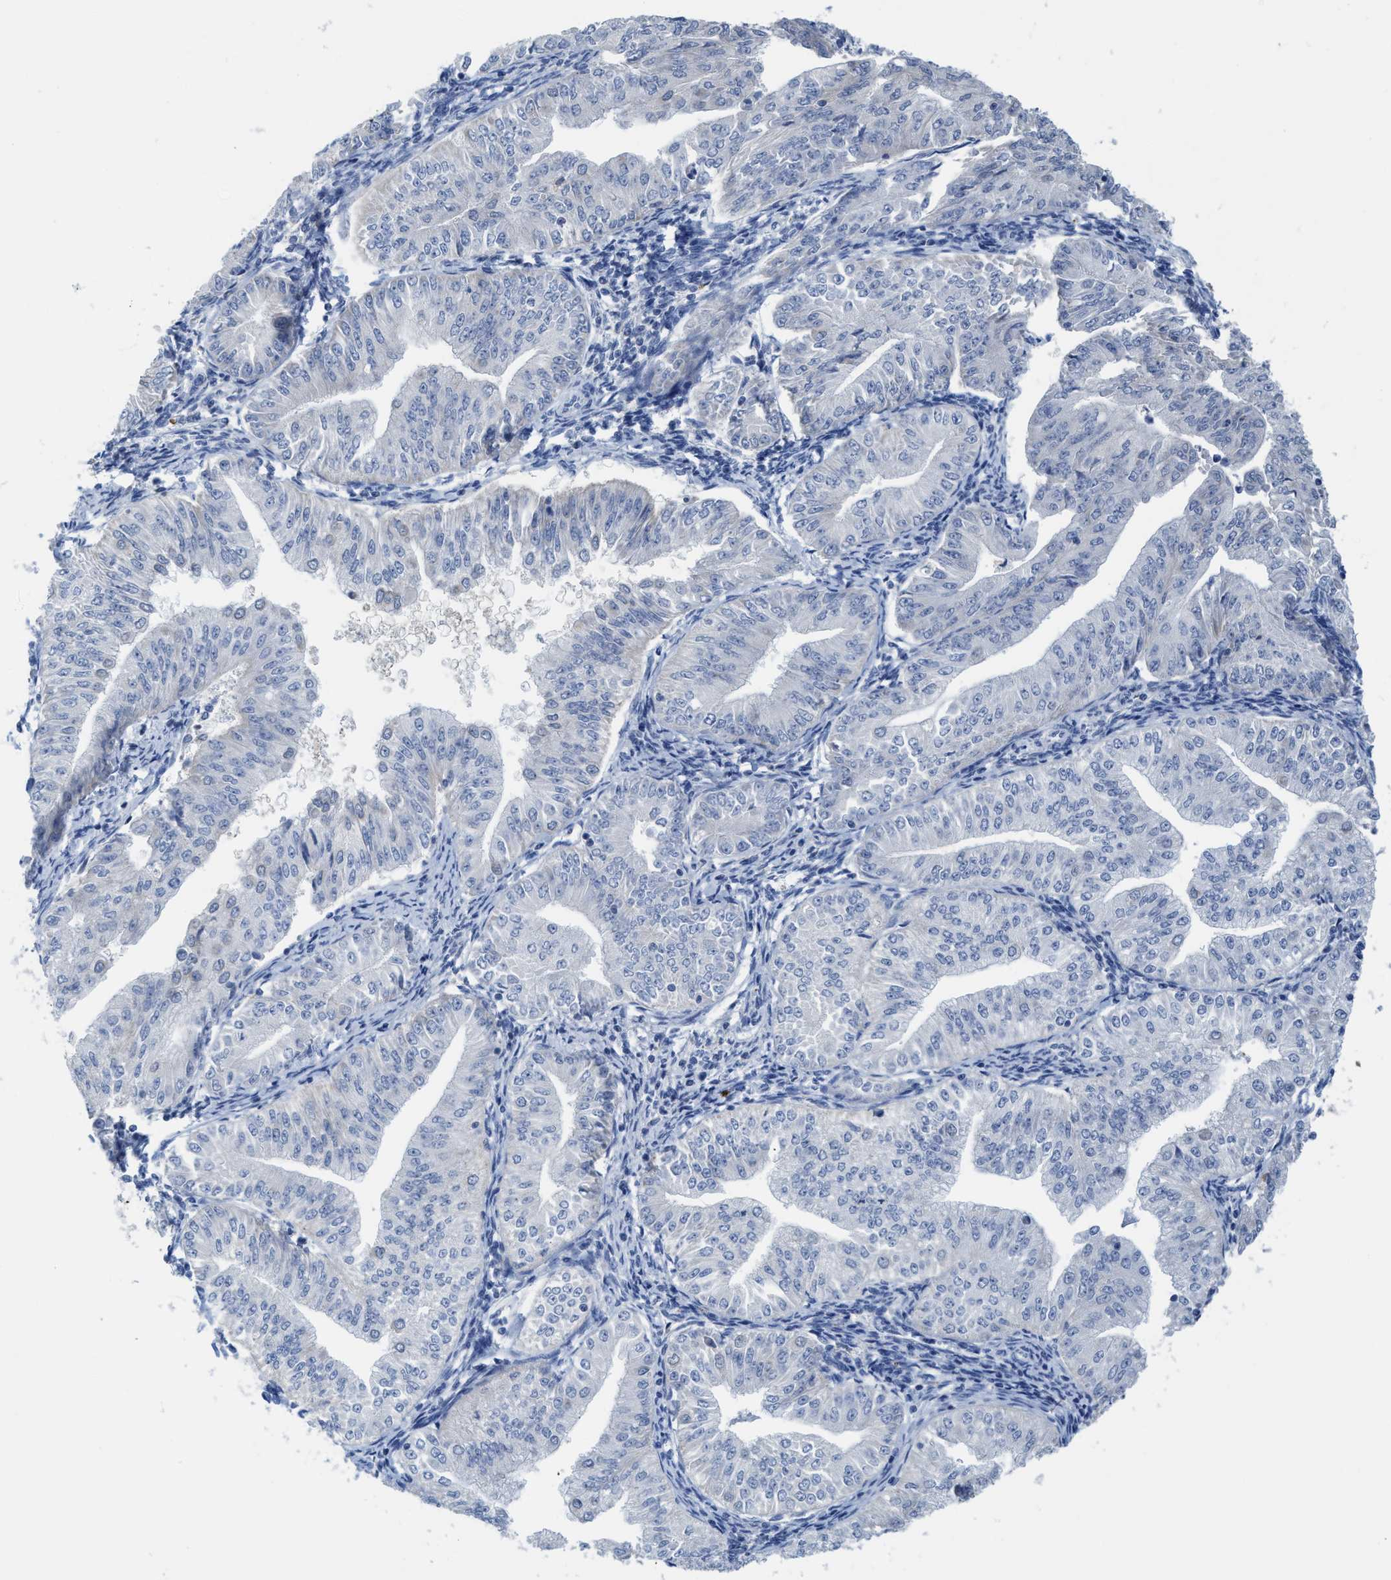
{"staining": {"intensity": "negative", "quantity": "none", "location": "none"}, "tissue": "endometrial cancer", "cell_type": "Tumor cells", "image_type": "cancer", "snomed": [{"axis": "morphology", "description": "Normal tissue, NOS"}, {"axis": "morphology", "description": "Adenocarcinoma, NOS"}, {"axis": "topography", "description": "Endometrium"}], "caption": "Tumor cells show no significant protein expression in endometrial cancer. The staining was performed using DAB (3,3'-diaminobenzidine) to visualize the protein expression in brown, while the nuclei were stained in blue with hematoxylin (Magnification: 20x).", "gene": "GATD3", "patient": {"sex": "female", "age": 53}}